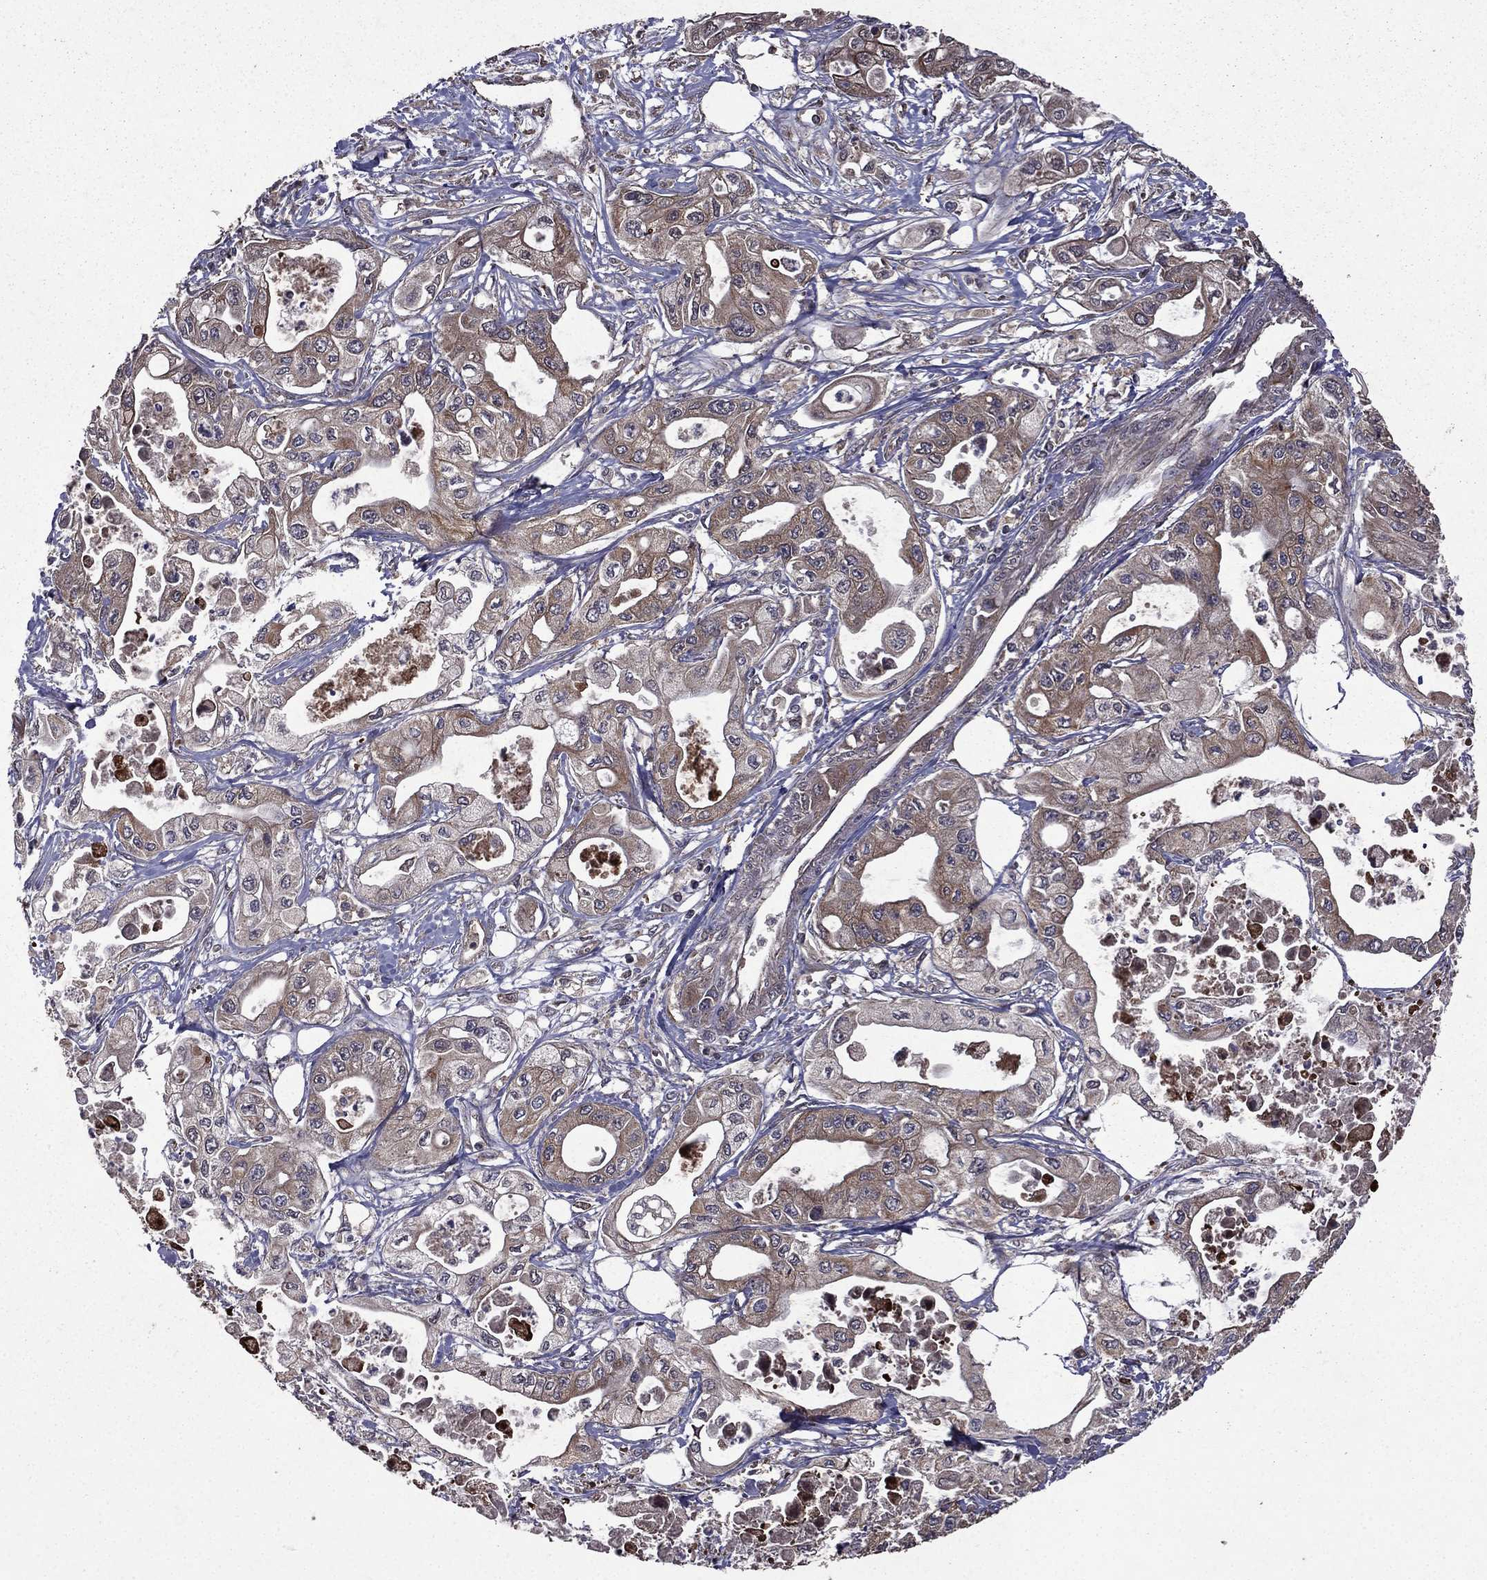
{"staining": {"intensity": "weak", "quantity": "<25%", "location": "cytoplasmic/membranous"}, "tissue": "pancreatic cancer", "cell_type": "Tumor cells", "image_type": "cancer", "snomed": [{"axis": "morphology", "description": "Adenocarcinoma, NOS"}, {"axis": "topography", "description": "Pancreas"}], "caption": "The photomicrograph exhibits no significant staining in tumor cells of pancreatic cancer.", "gene": "BIRC6", "patient": {"sex": "male", "age": 70}}